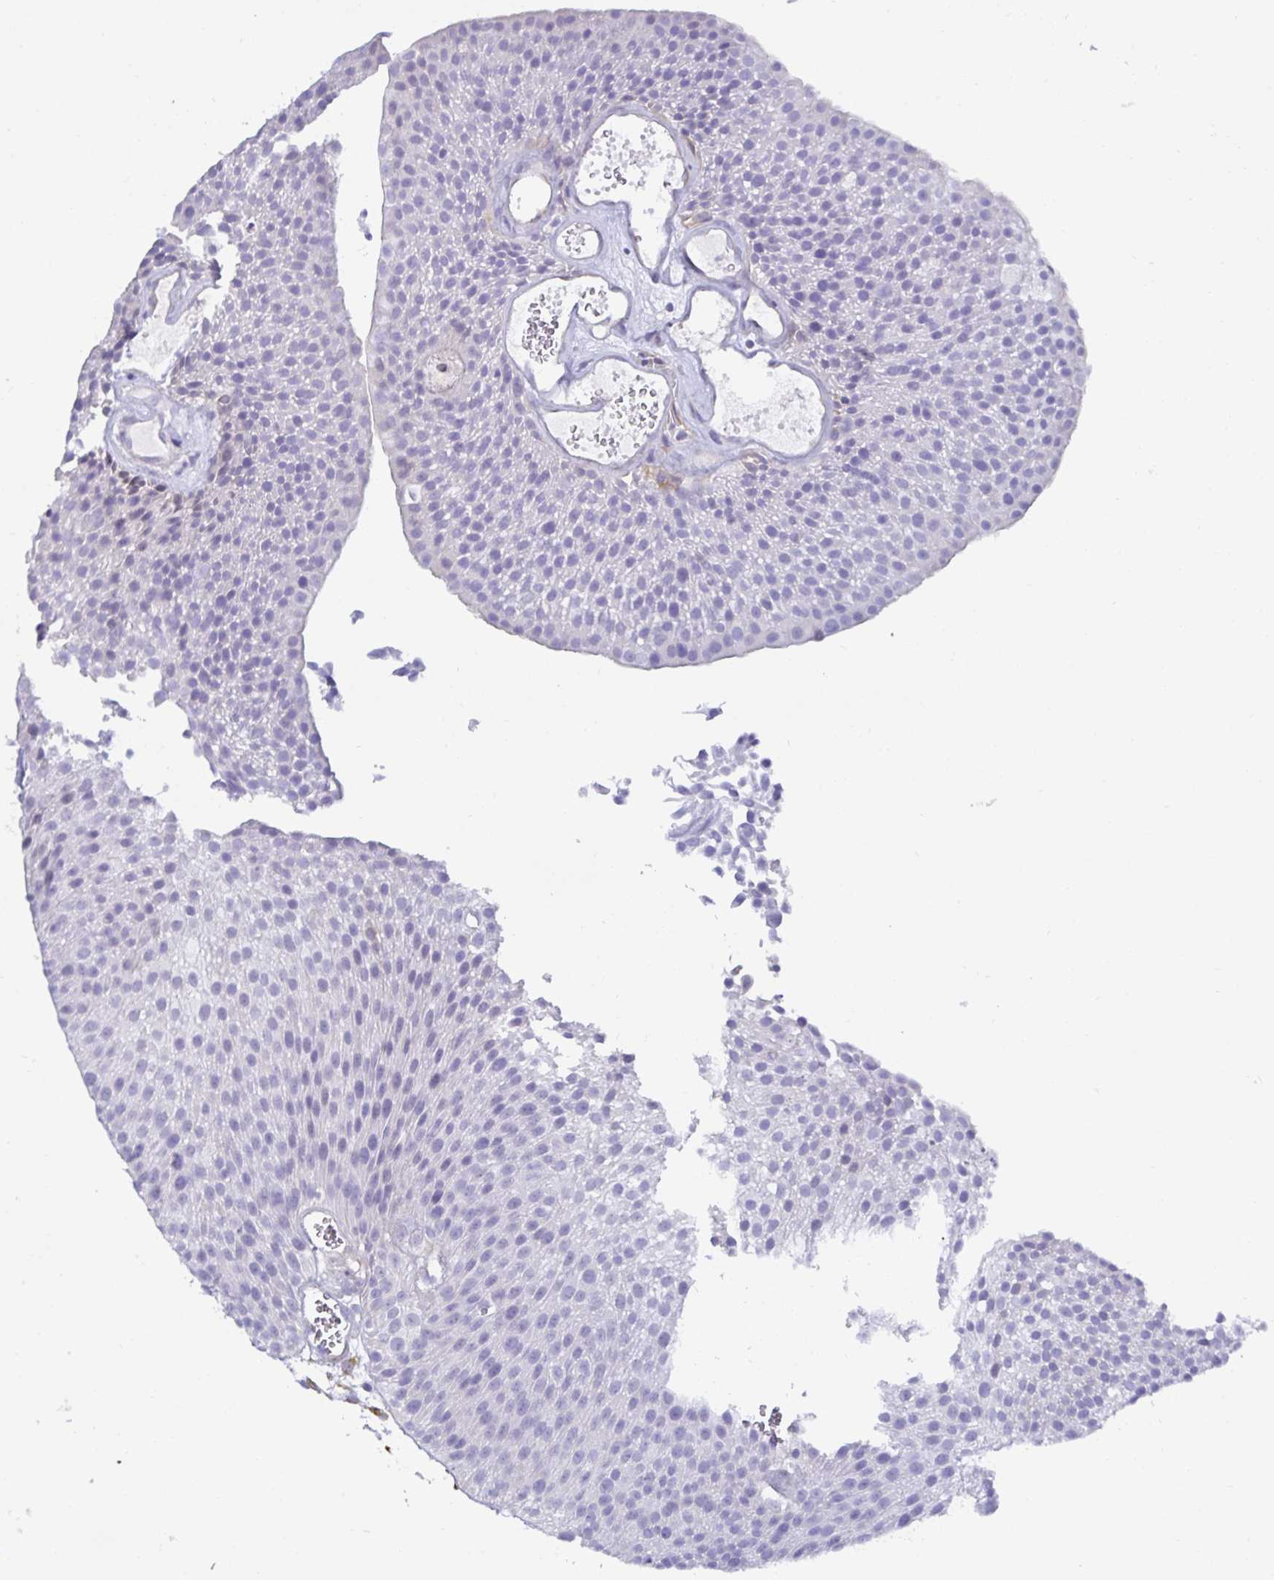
{"staining": {"intensity": "negative", "quantity": "none", "location": "none"}, "tissue": "urothelial cancer", "cell_type": "Tumor cells", "image_type": "cancer", "snomed": [{"axis": "morphology", "description": "Urothelial carcinoma, Low grade"}, {"axis": "topography", "description": "Urinary bladder"}], "caption": "Tumor cells are negative for protein expression in human urothelial cancer.", "gene": "SPAG4", "patient": {"sex": "female", "age": 79}}